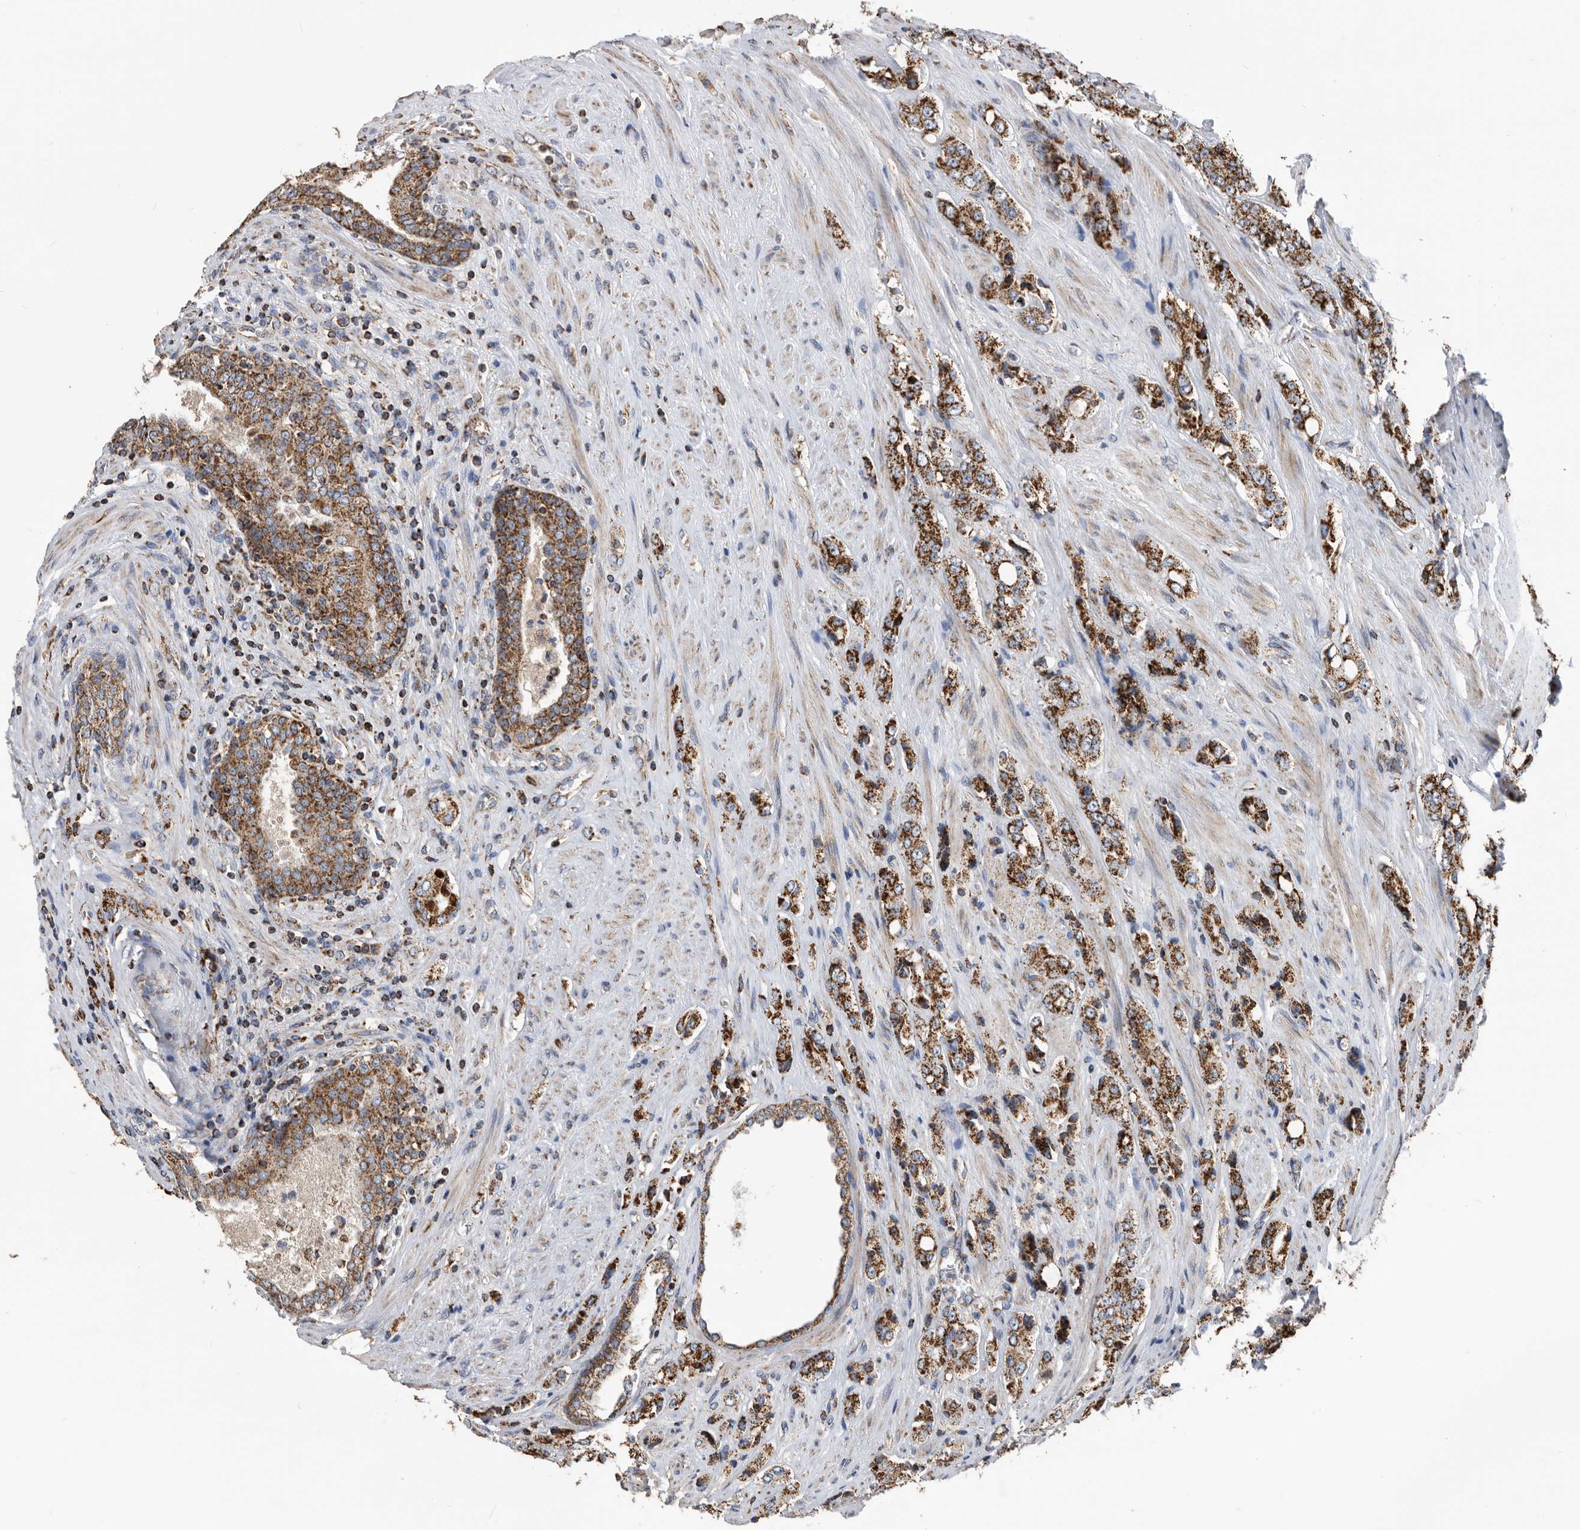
{"staining": {"intensity": "strong", "quantity": ">75%", "location": "cytoplasmic/membranous"}, "tissue": "prostate cancer", "cell_type": "Tumor cells", "image_type": "cancer", "snomed": [{"axis": "morphology", "description": "Adenocarcinoma, High grade"}, {"axis": "topography", "description": "Prostate"}], "caption": "IHC of prostate cancer displays high levels of strong cytoplasmic/membranous positivity in about >75% of tumor cells.", "gene": "WFDC1", "patient": {"sex": "male", "age": 61}}